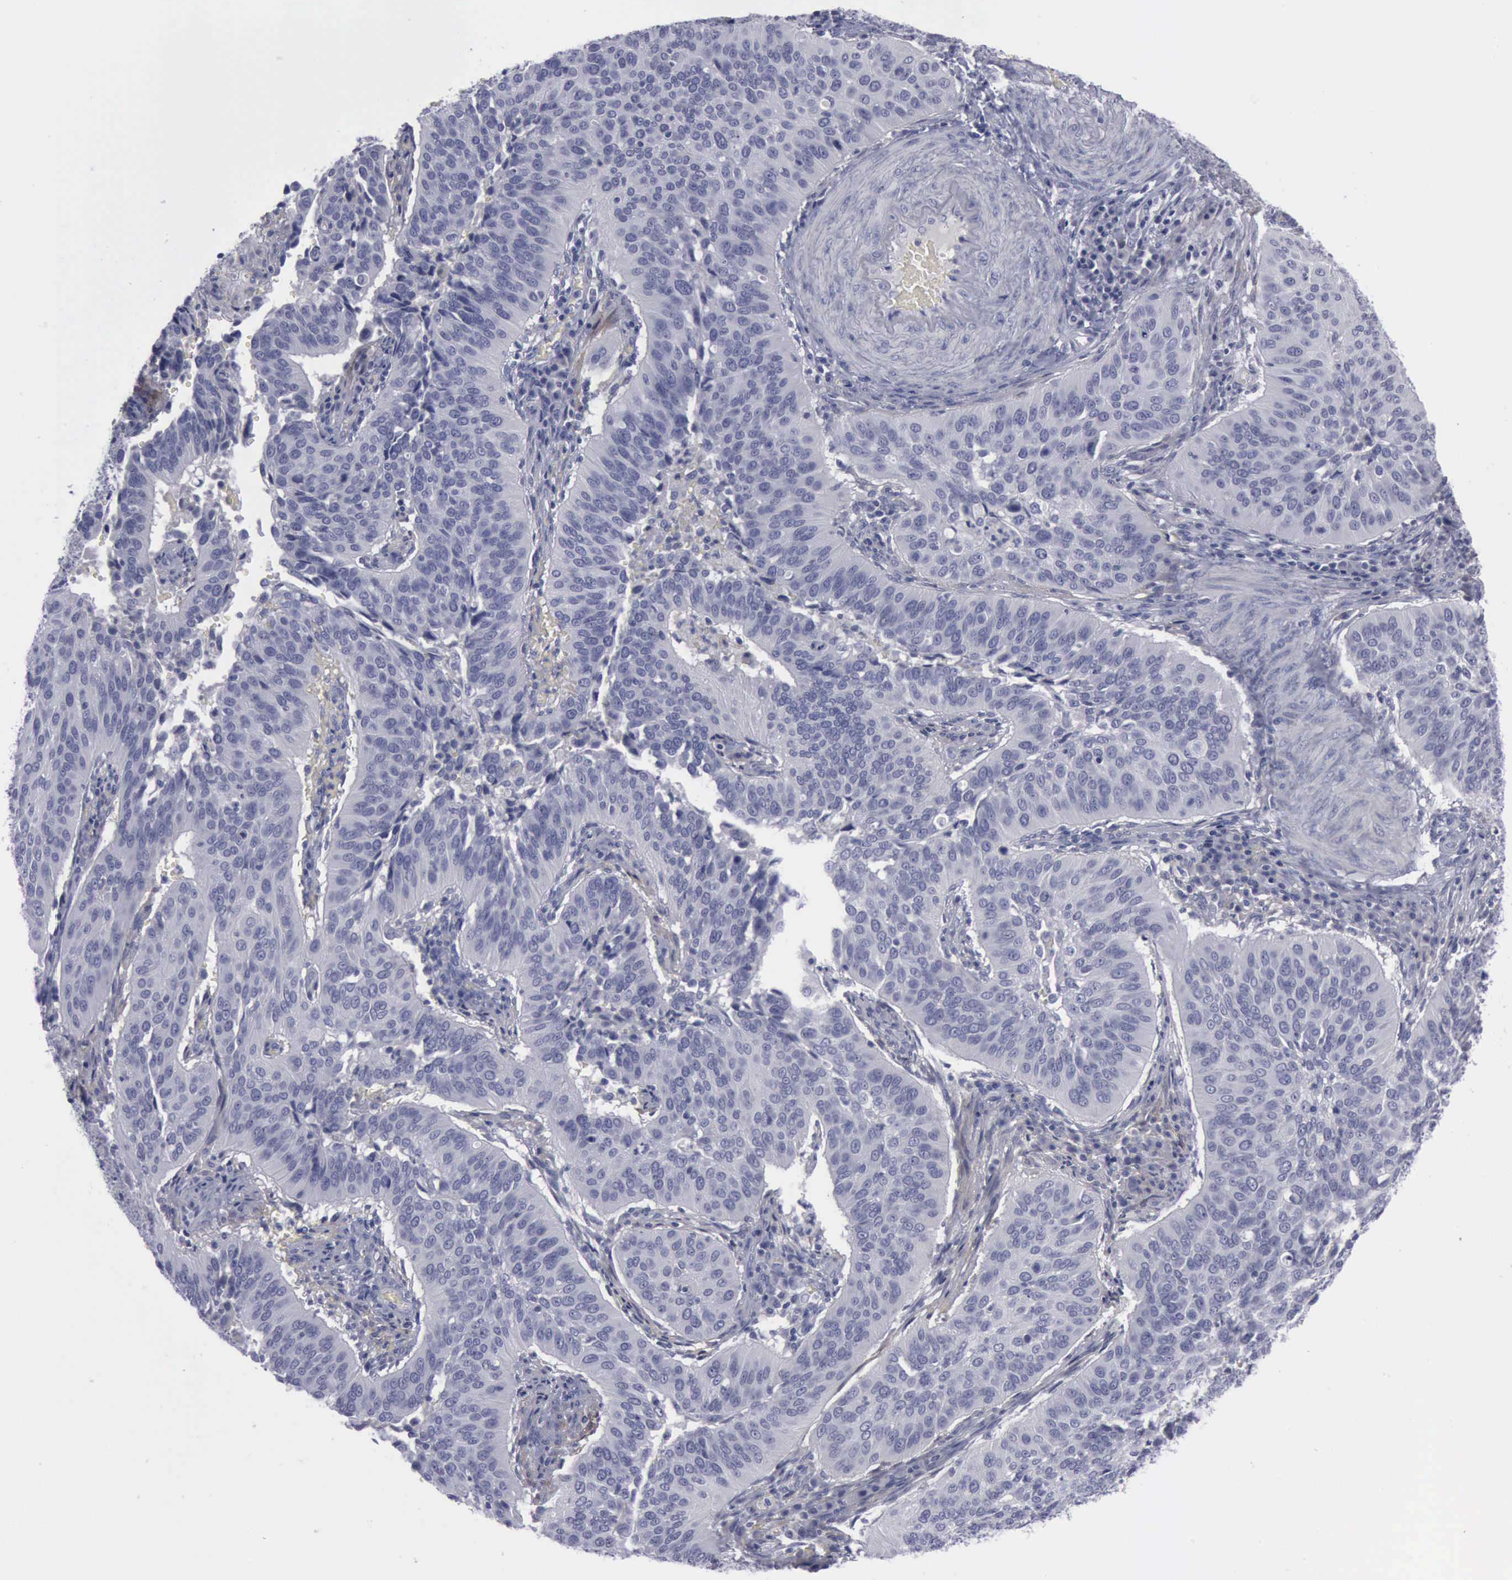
{"staining": {"intensity": "negative", "quantity": "none", "location": "none"}, "tissue": "cervical cancer", "cell_type": "Tumor cells", "image_type": "cancer", "snomed": [{"axis": "morphology", "description": "Squamous cell carcinoma, NOS"}, {"axis": "topography", "description": "Cervix"}], "caption": "The image shows no staining of tumor cells in cervical squamous cell carcinoma. (DAB (3,3'-diaminobenzidine) immunohistochemistry (IHC) with hematoxylin counter stain).", "gene": "CDH2", "patient": {"sex": "female", "age": 39}}